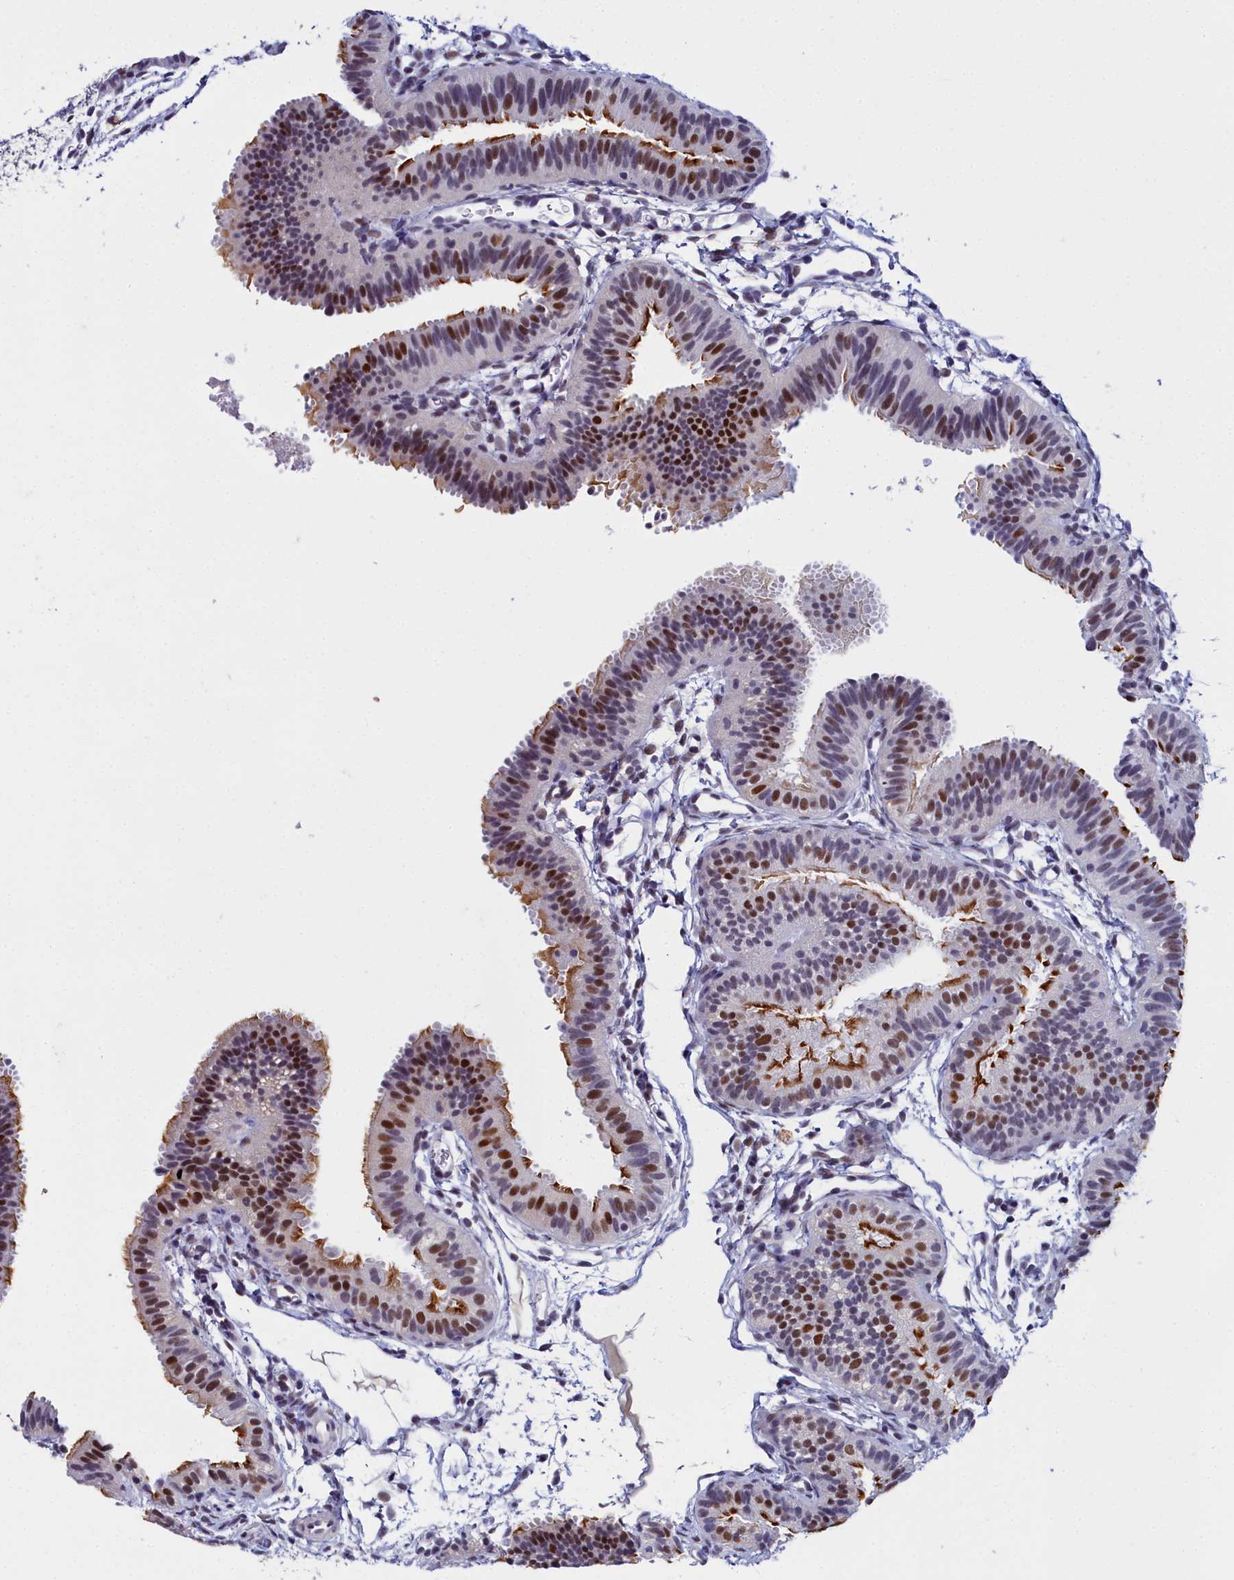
{"staining": {"intensity": "strong", "quantity": ">75%", "location": "cytoplasmic/membranous,nuclear"}, "tissue": "fallopian tube", "cell_type": "Glandular cells", "image_type": "normal", "snomed": [{"axis": "morphology", "description": "Normal tissue, NOS"}, {"axis": "topography", "description": "Fallopian tube"}], "caption": "A photomicrograph of human fallopian tube stained for a protein demonstrates strong cytoplasmic/membranous,nuclear brown staining in glandular cells.", "gene": "CCDC97", "patient": {"sex": "female", "age": 35}}